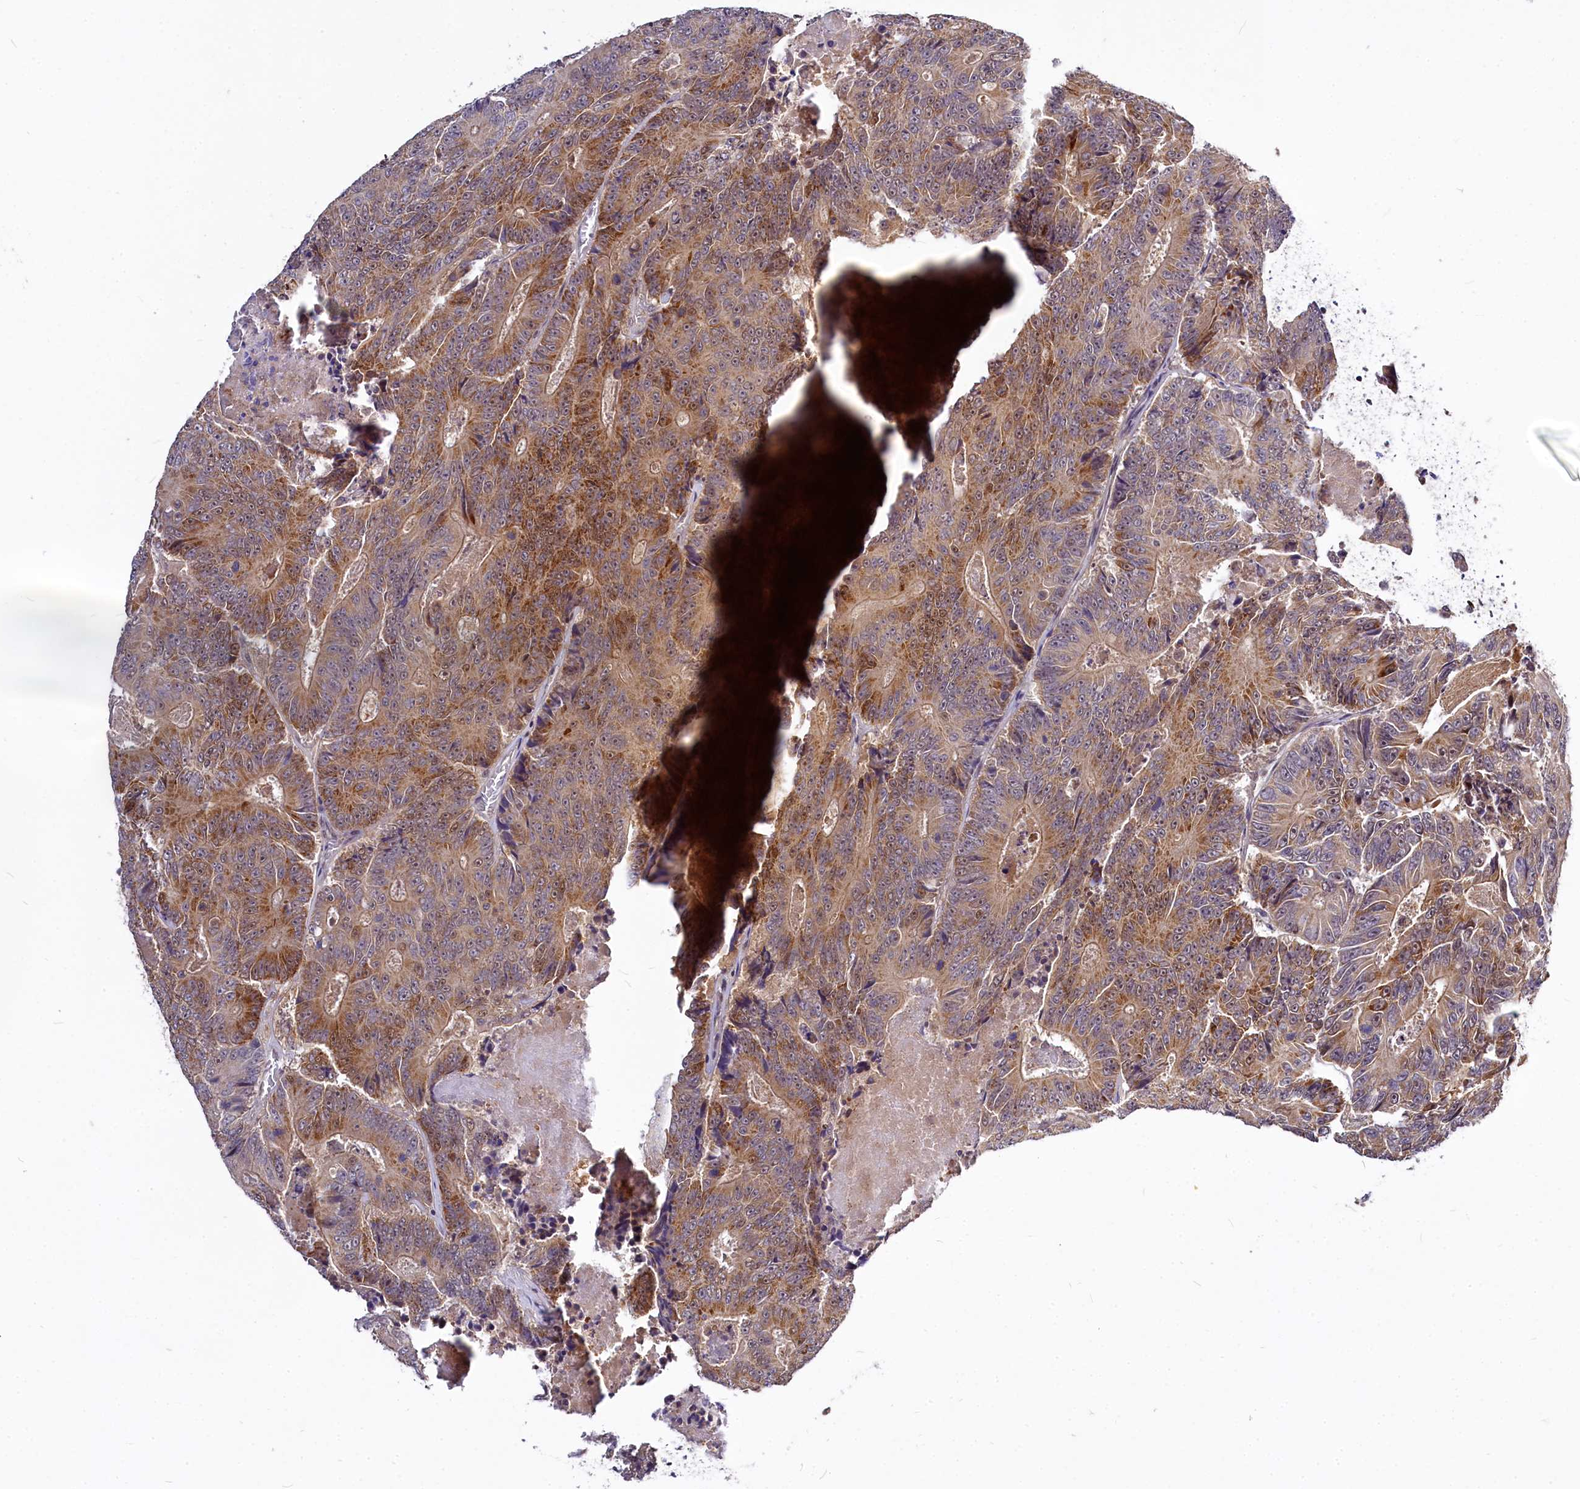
{"staining": {"intensity": "moderate", "quantity": ">75%", "location": "cytoplasmic/membranous,nuclear"}, "tissue": "colorectal cancer", "cell_type": "Tumor cells", "image_type": "cancer", "snomed": [{"axis": "morphology", "description": "Adenocarcinoma, NOS"}, {"axis": "topography", "description": "Colon"}], "caption": "Colorectal cancer stained with a protein marker demonstrates moderate staining in tumor cells.", "gene": "MAML2", "patient": {"sex": "male", "age": 83}}